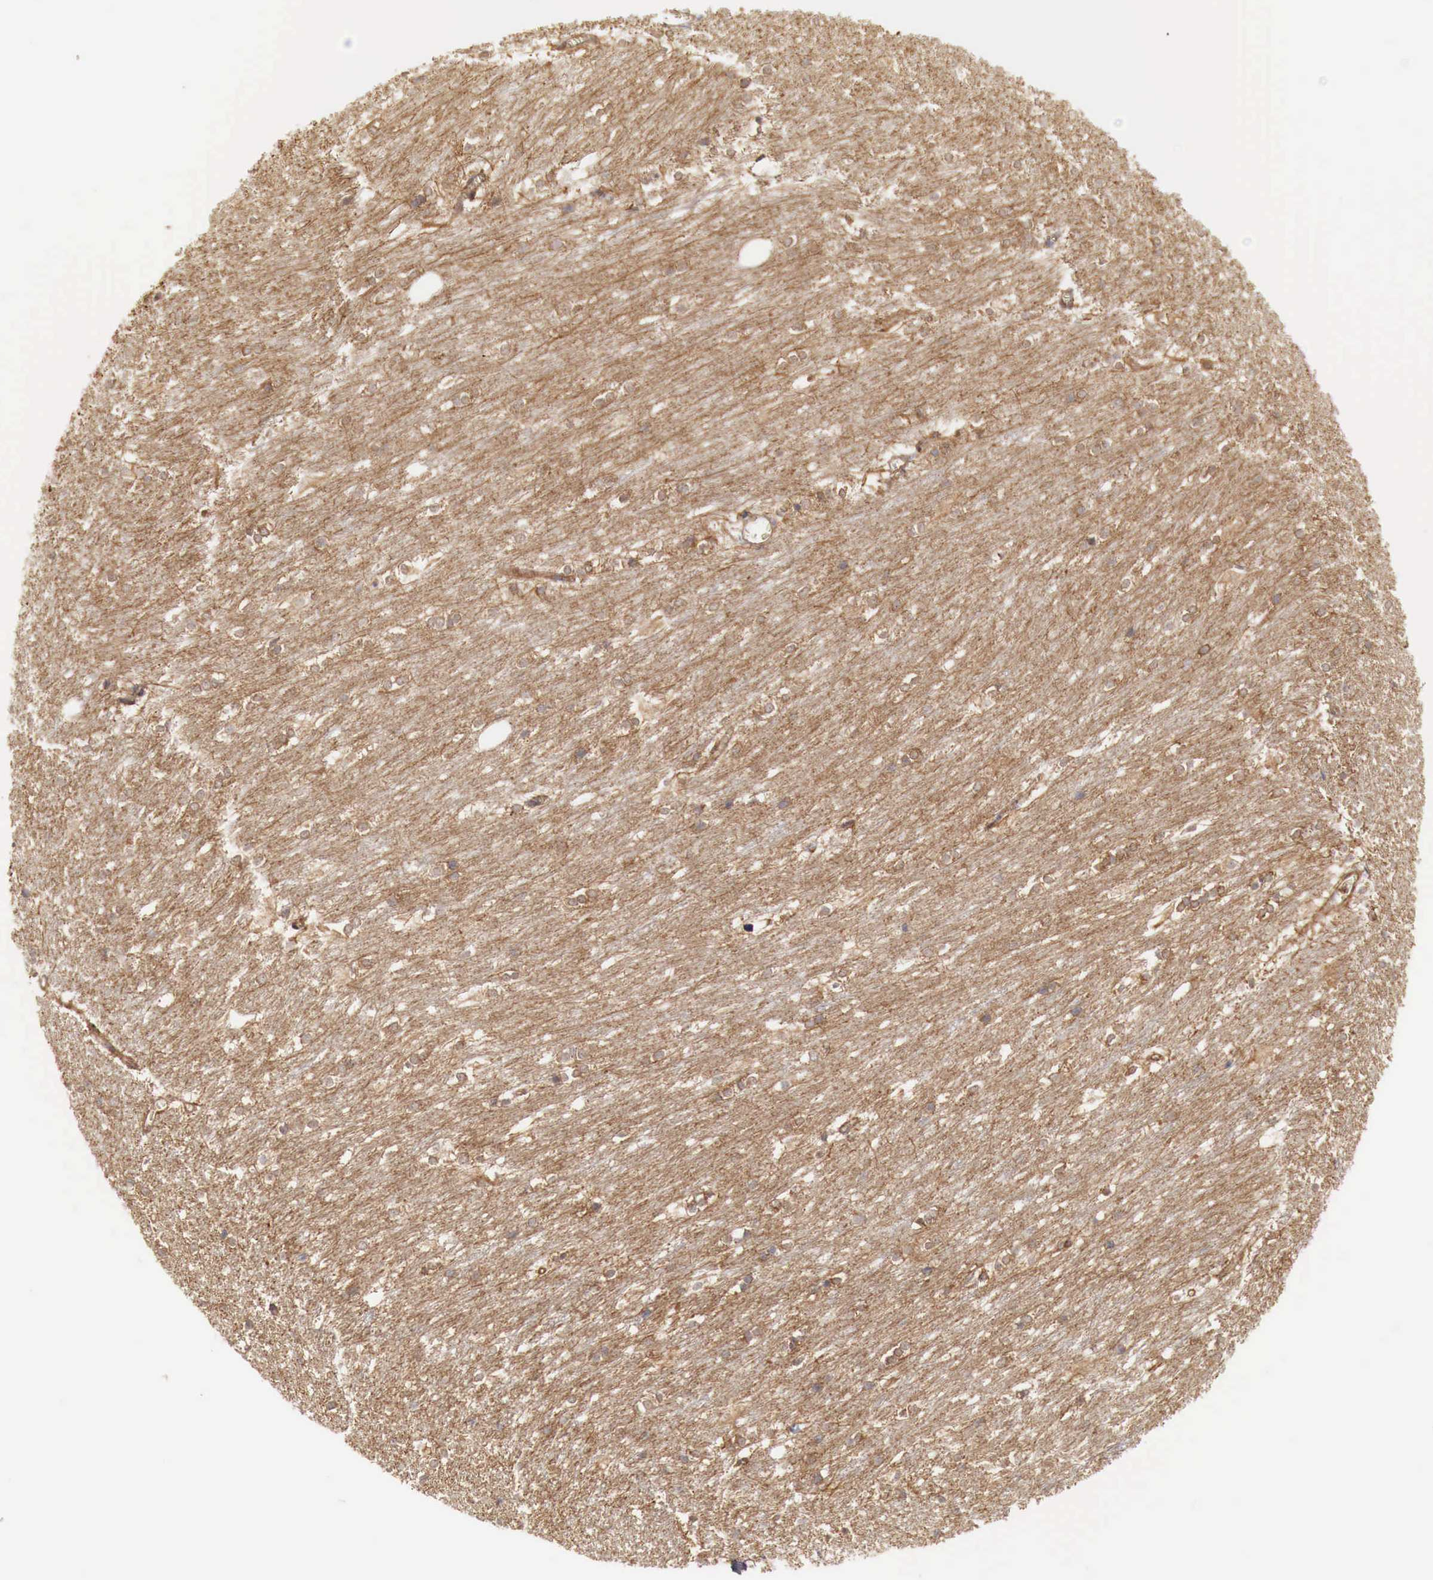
{"staining": {"intensity": "moderate", "quantity": ">75%", "location": "cytoplasmic/membranous"}, "tissue": "caudate", "cell_type": "Glial cells", "image_type": "normal", "snomed": [{"axis": "morphology", "description": "Normal tissue, NOS"}, {"axis": "topography", "description": "Lateral ventricle wall"}], "caption": "A high-resolution image shows immunohistochemistry (IHC) staining of benign caudate, which demonstrates moderate cytoplasmic/membranous staining in about >75% of glial cells.", "gene": "ARMCX4", "patient": {"sex": "female", "age": 19}}